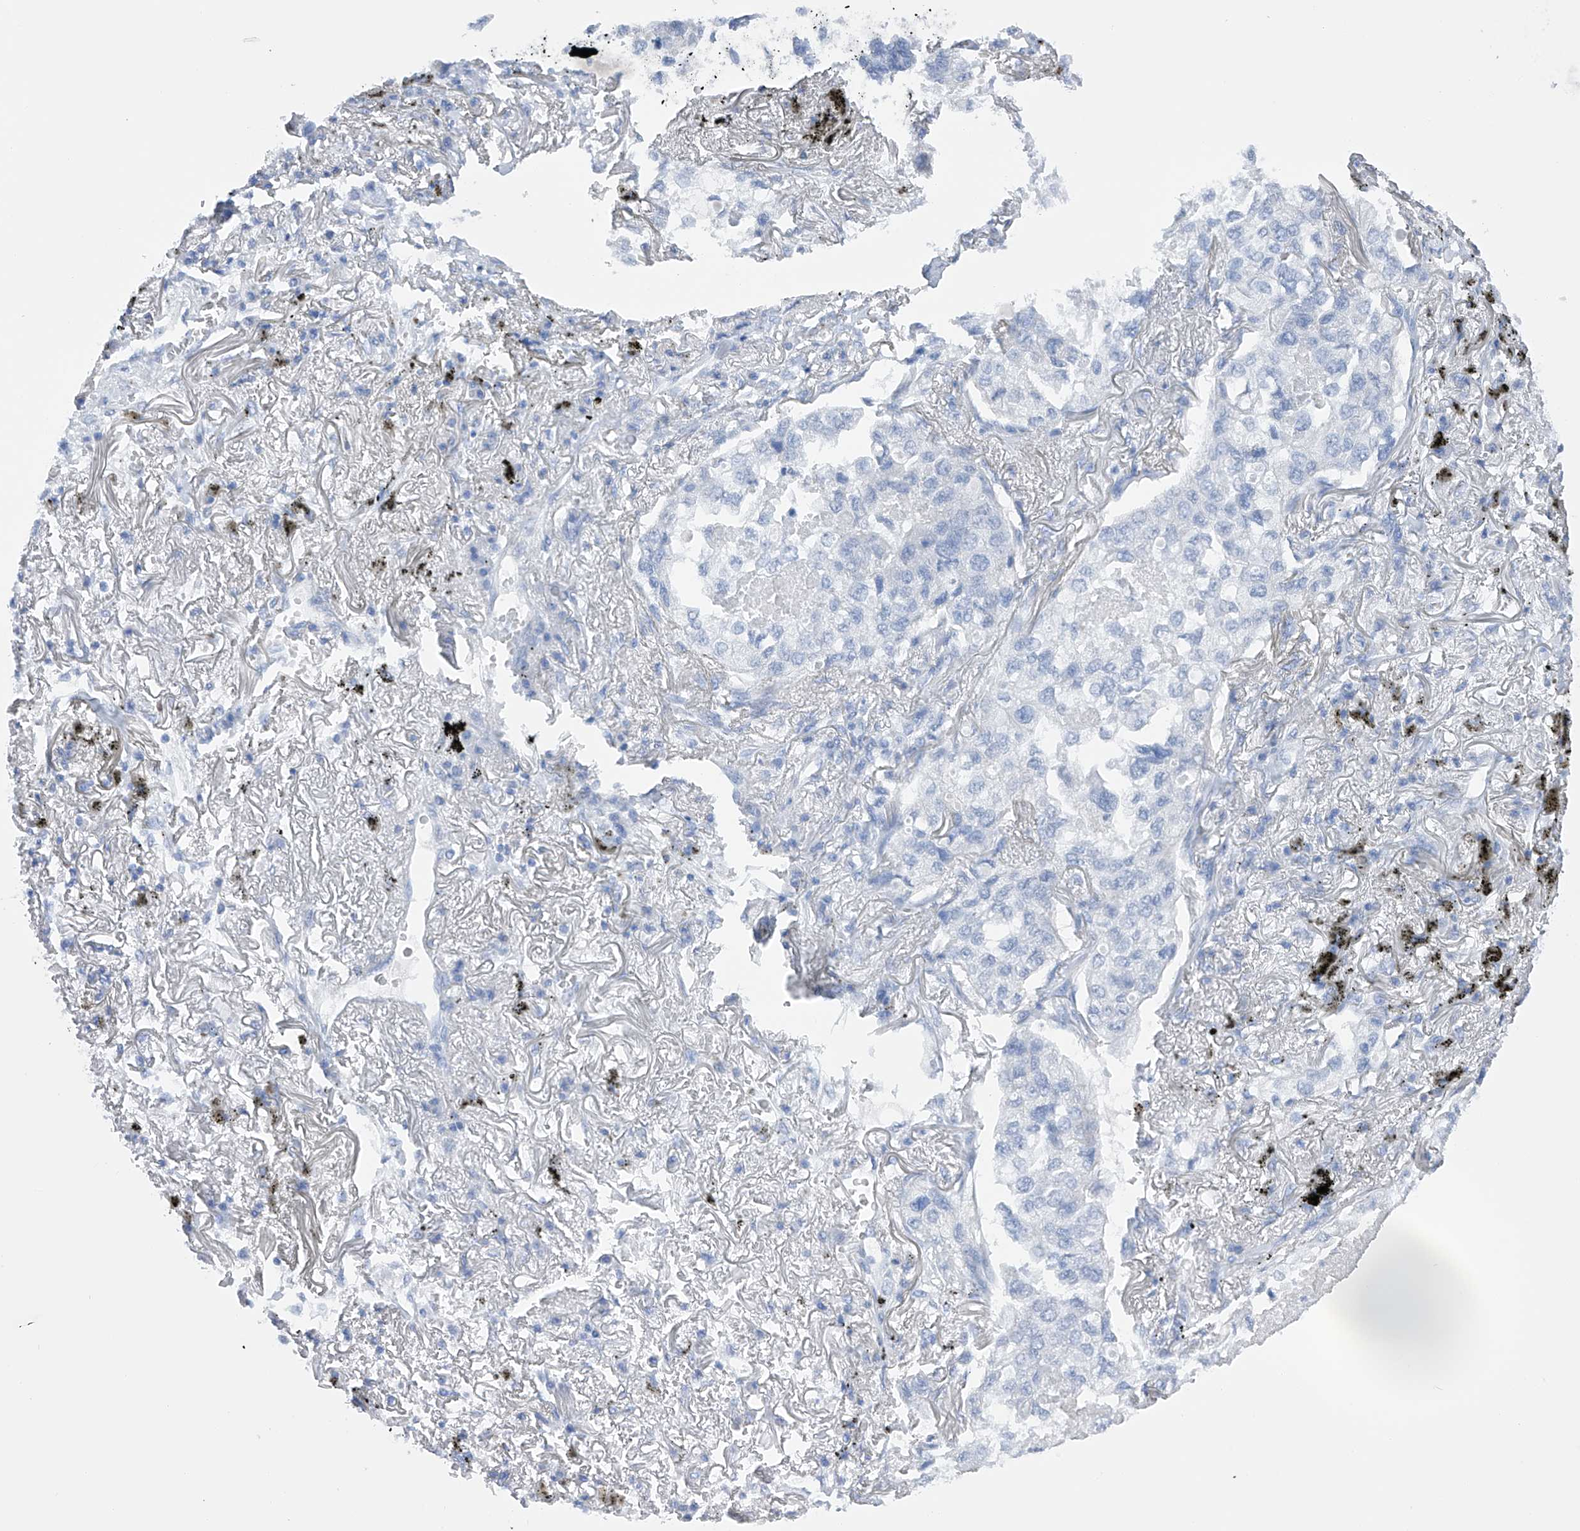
{"staining": {"intensity": "negative", "quantity": "none", "location": "none"}, "tissue": "lung cancer", "cell_type": "Tumor cells", "image_type": "cancer", "snomed": [{"axis": "morphology", "description": "Adenocarcinoma, NOS"}, {"axis": "topography", "description": "Lung"}], "caption": "Histopathology image shows no protein positivity in tumor cells of lung cancer (adenocarcinoma) tissue.", "gene": "ADRA1A", "patient": {"sex": "male", "age": 65}}